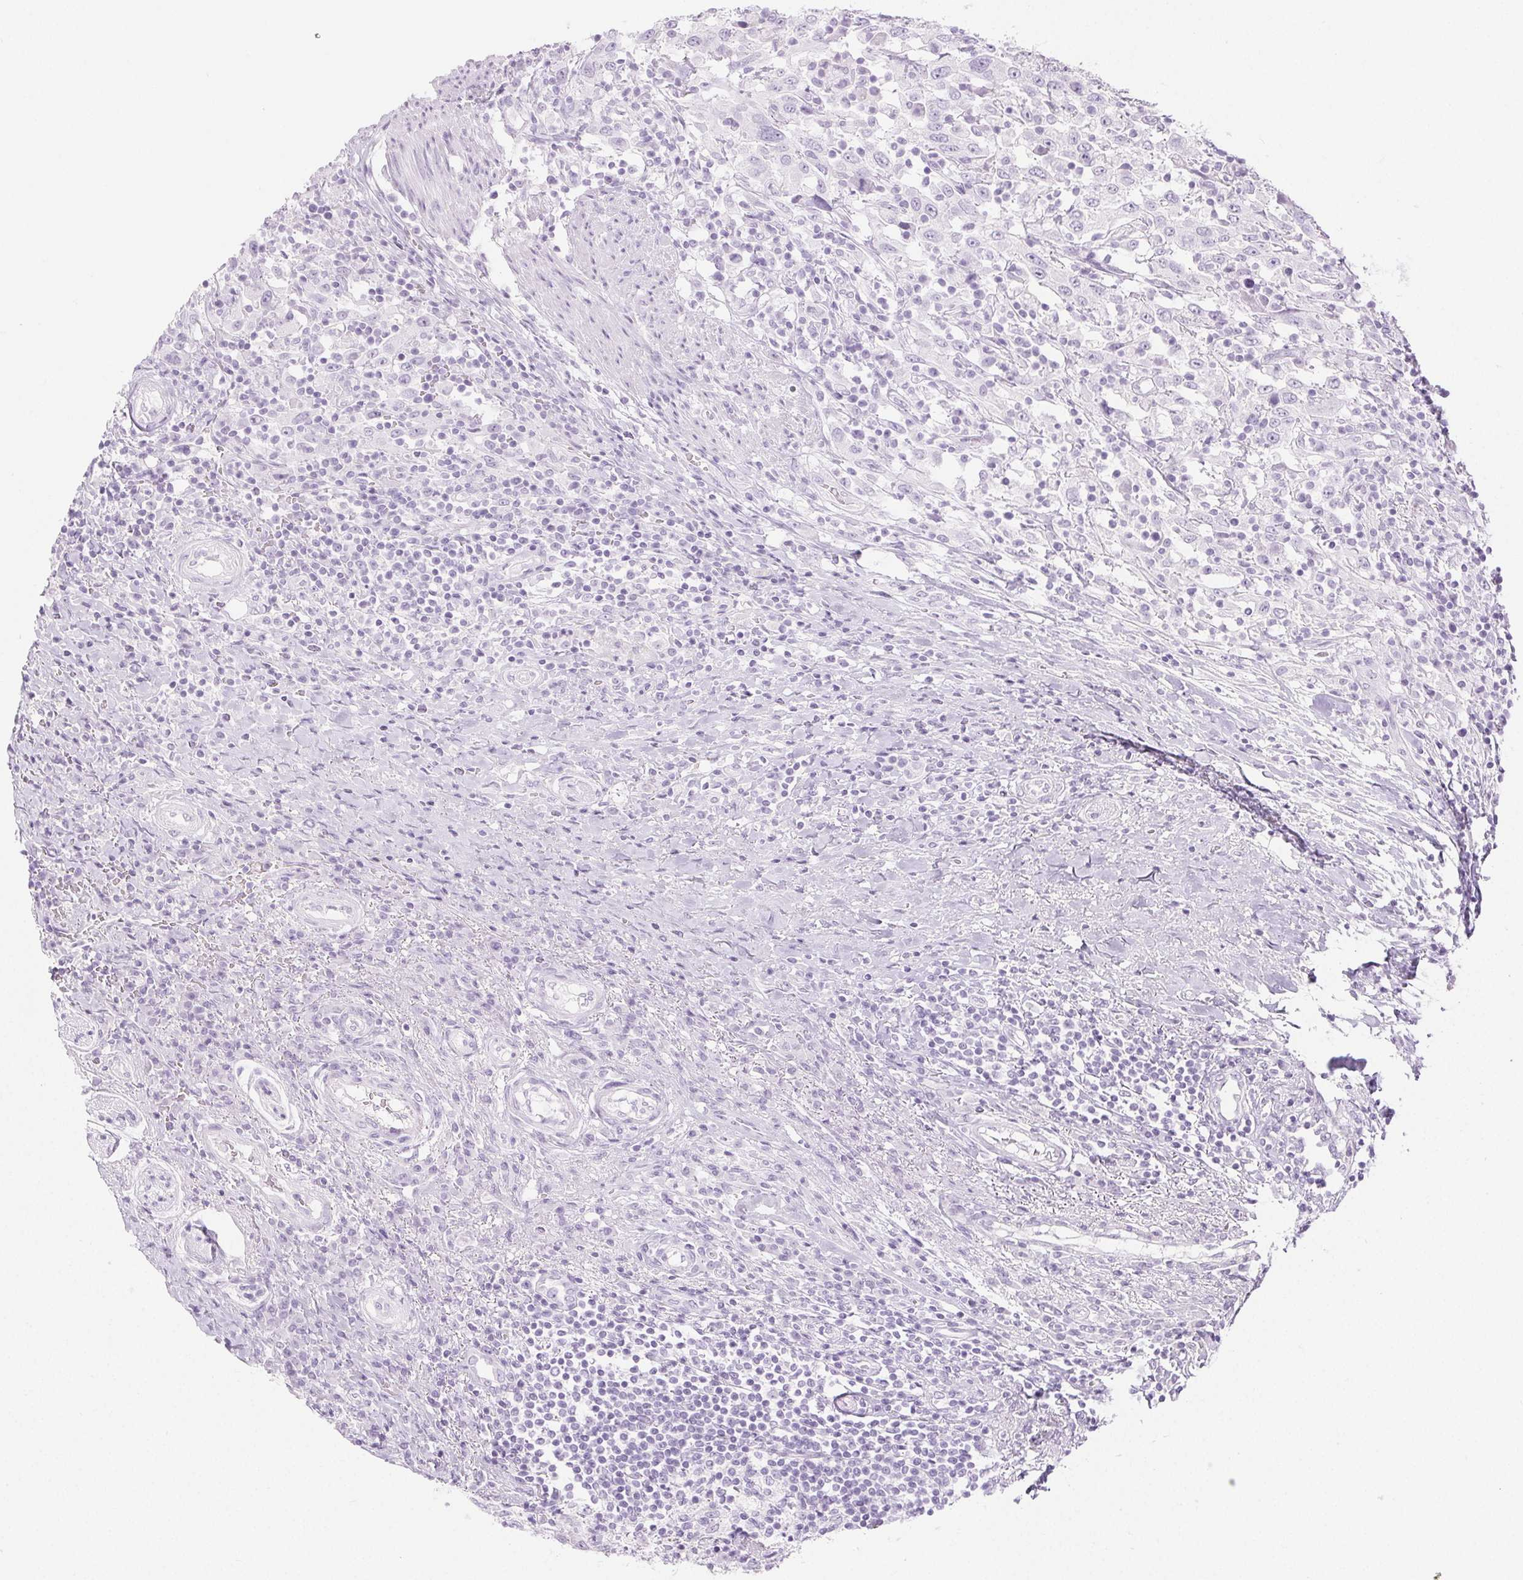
{"staining": {"intensity": "negative", "quantity": "none", "location": "none"}, "tissue": "urothelial cancer", "cell_type": "Tumor cells", "image_type": "cancer", "snomed": [{"axis": "morphology", "description": "Urothelial carcinoma, High grade"}, {"axis": "topography", "description": "Urinary bladder"}], "caption": "High power microscopy image of an immunohistochemistry (IHC) image of high-grade urothelial carcinoma, revealing no significant expression in tumor cells.", "gene": "SPRR3", "patient": {"sex": "male", "age": 61}}